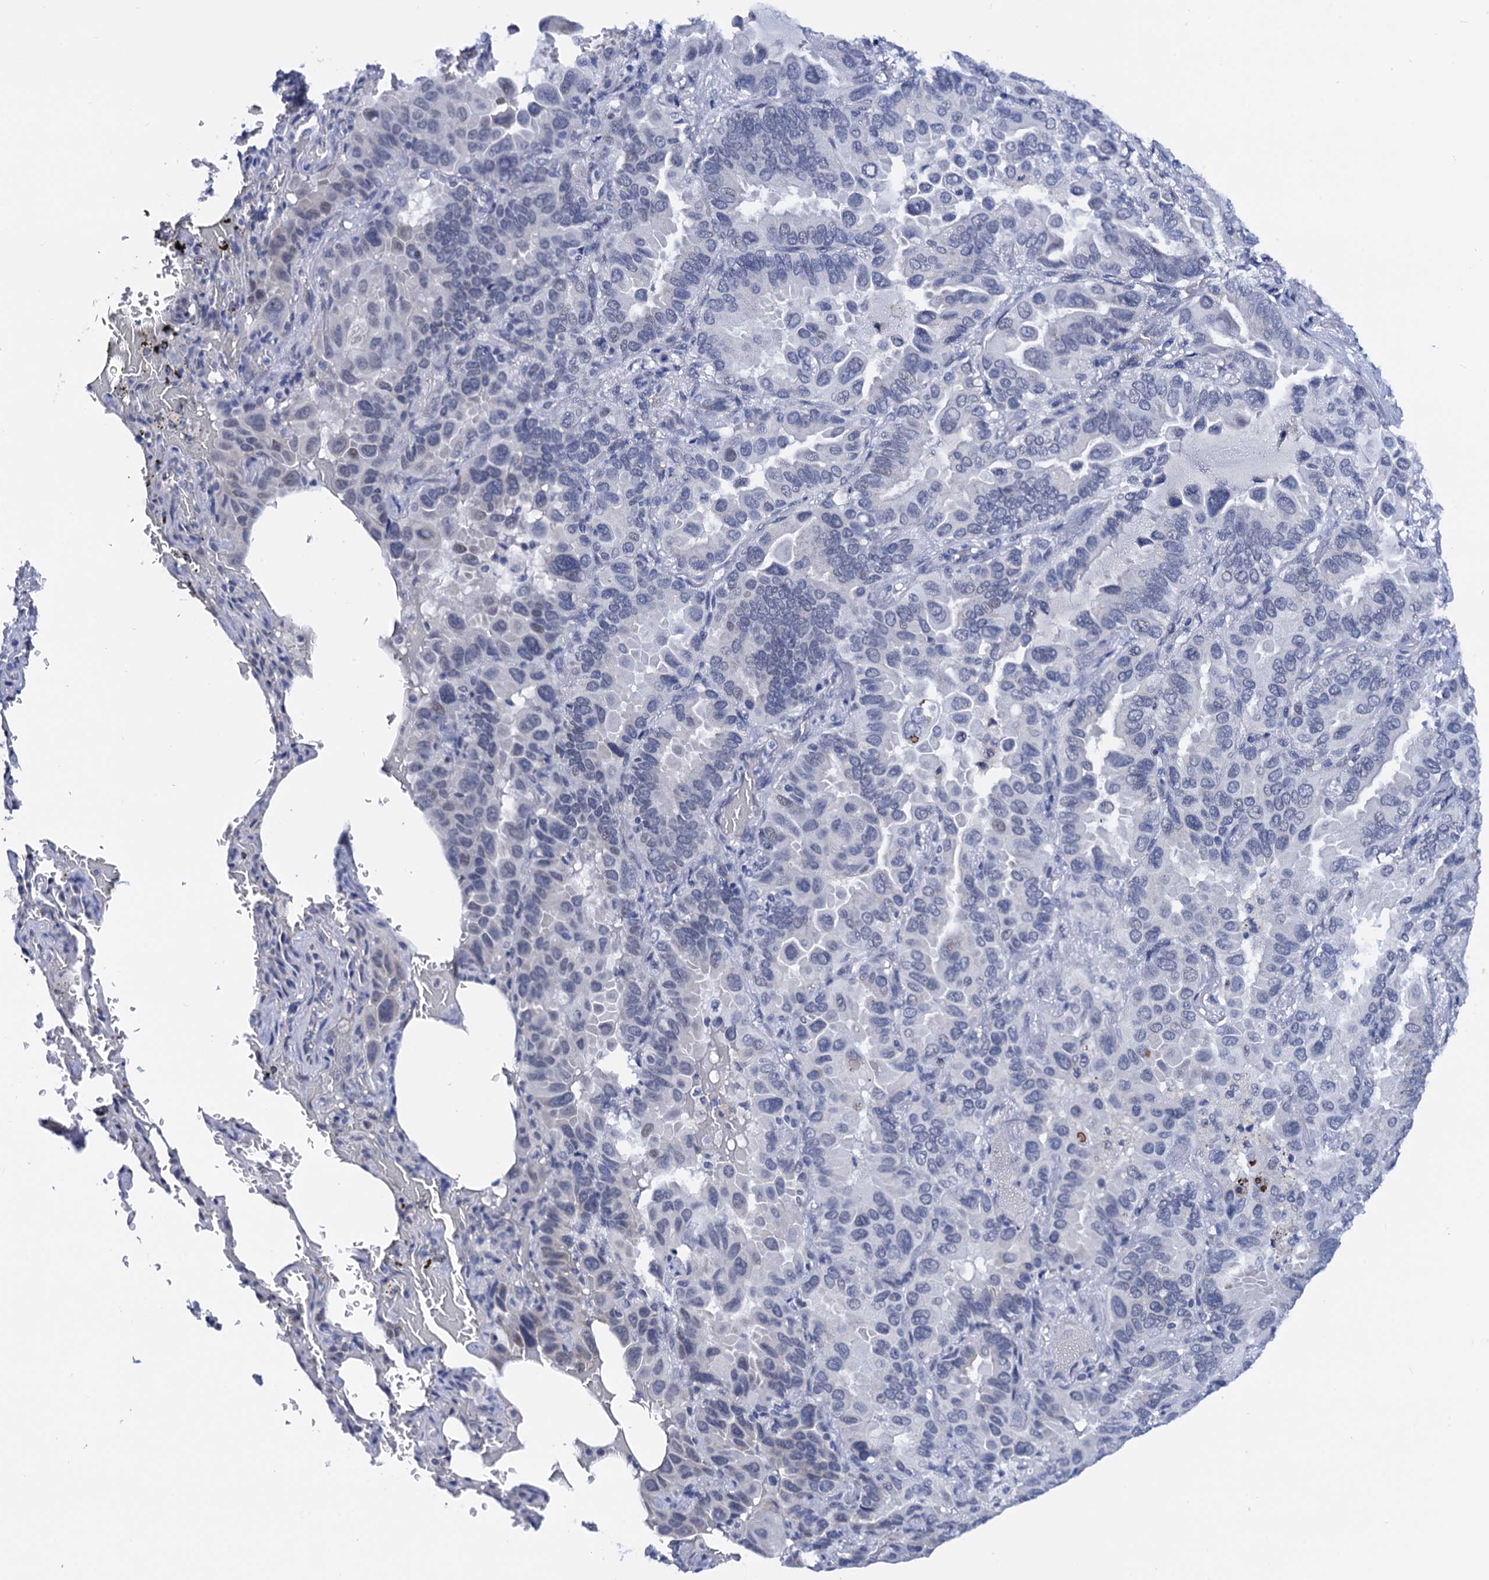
{"staining": {"intensity": "negative", "quantity": "none", "location": "none"}, "tissue": "lung cancer", "cell_type": "Tumor cells", "image_type": "cancer", "snomed": [{"axis": "morphology", "description": "Adenocarcinoma, NOS"}, {"axis": "topography", "description": "Lung"}], "caption": "A histopathology image of human lung cancer (adenocarcinoma) is negative for staining in tumor cells. The staining is performed using DAB (3,3'-diaminobenzidine) brown chromogen with nuclei counter-stained in using hematoxylin.", "gene": "C16orf87", "patient": {"sex": "male", "age": 64}}